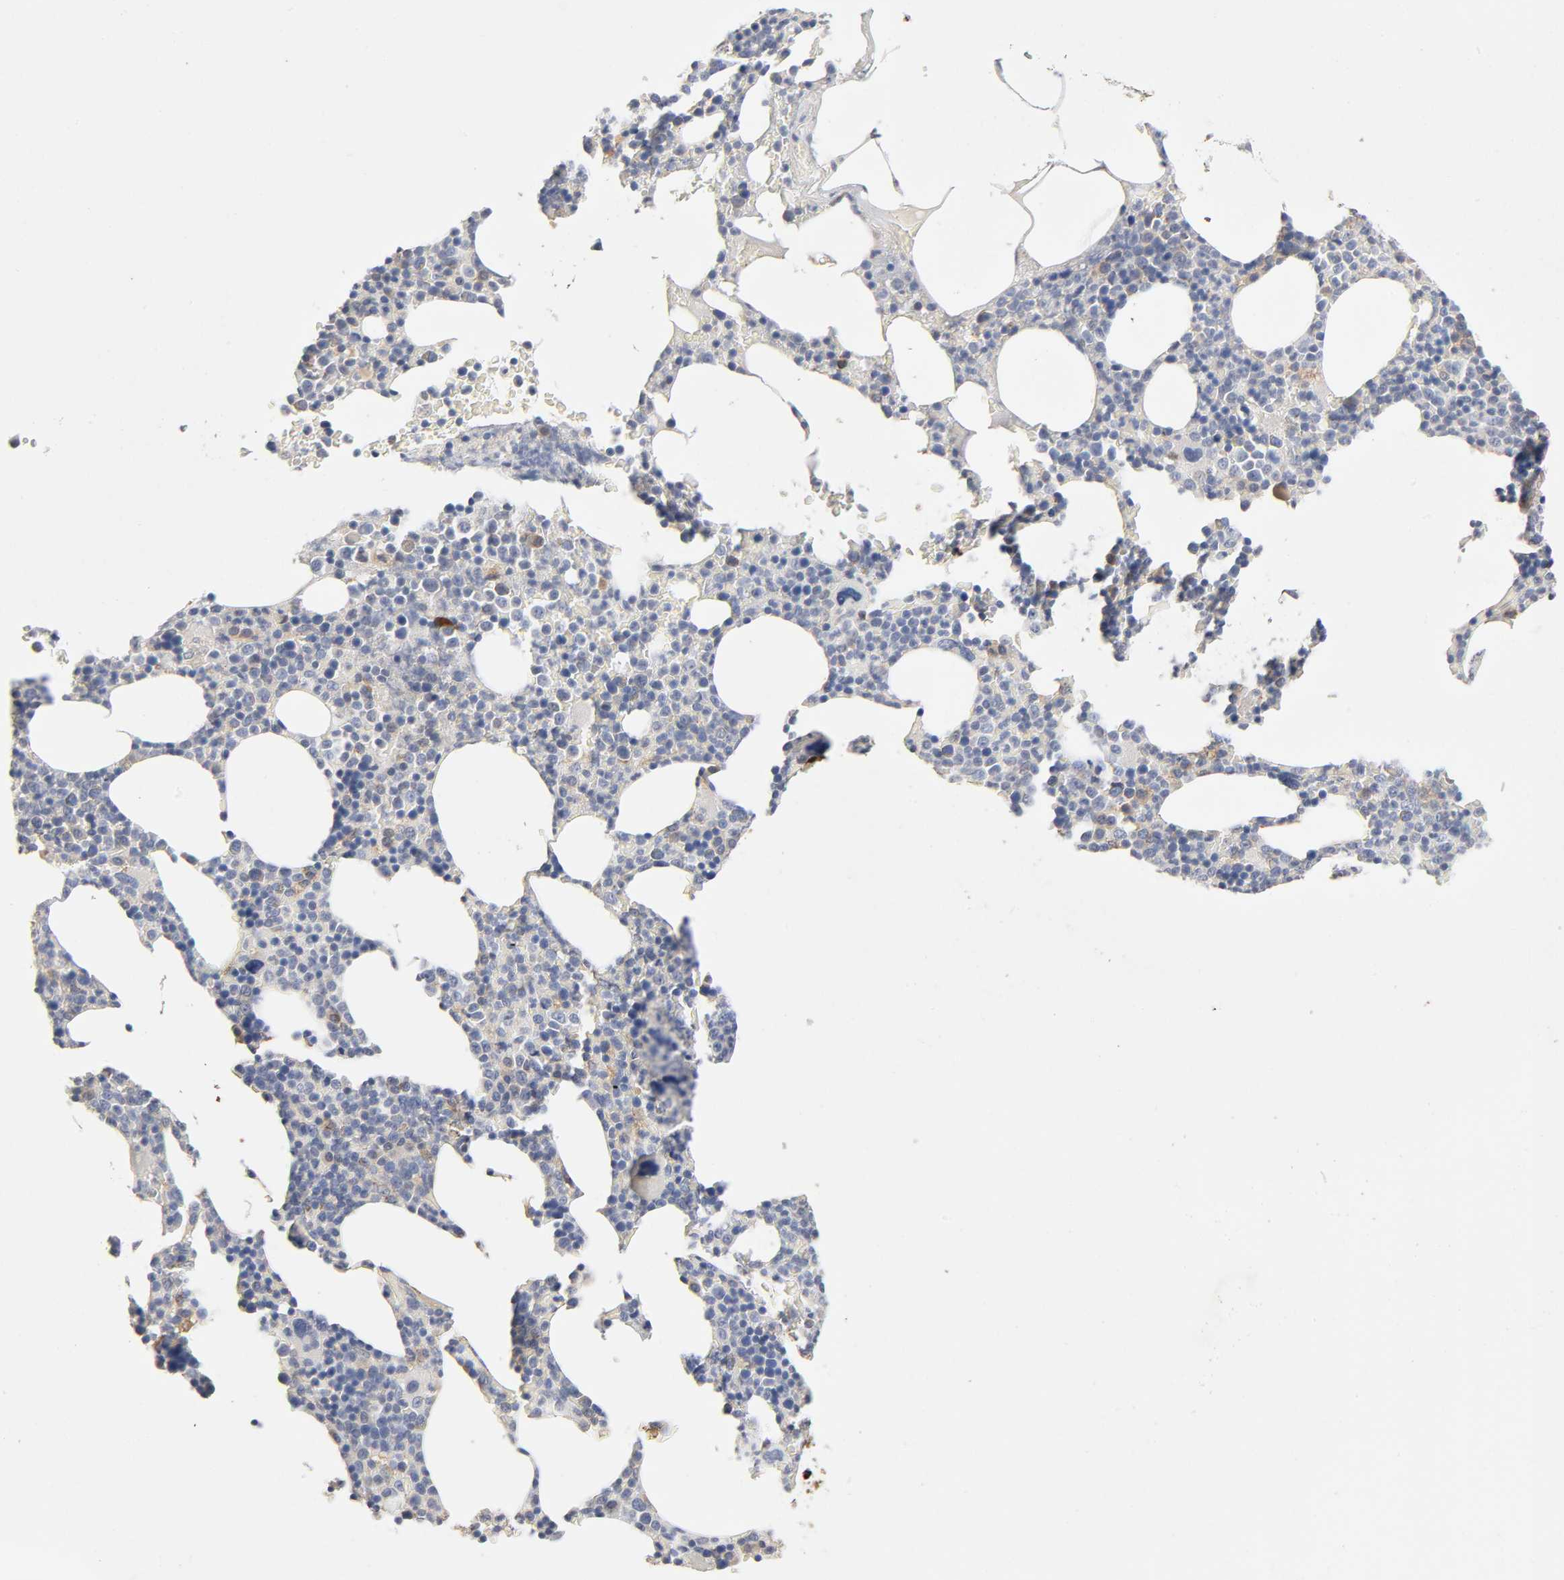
{"staining": {"intensity": "moderate", "quantity": "<25%", "location": "cytoplasmic/membranous"}, "tissue": "bone marrow", "cell_type": "Hematopoietic cells", "image_type": "normal", "snomed": [{"axis": "morphology", "description": "Normal tissue, NOS"}, {"axis": "topography", "description": "Bone marrow"}], "caption": "Bone marrow was stained to show a protein in brown. There is low levels of moderate cytoplasmic/membranous positivity in about <25% of hematopoietic cells. The protein is stained brown, and the nuclei are stained in blue (DAB (3,3'-diaminobenzidine) IHC with brightfield microscopy, high magnification).", "gene": "ISG15", "patient": {"sex": "female", "age": 66}}